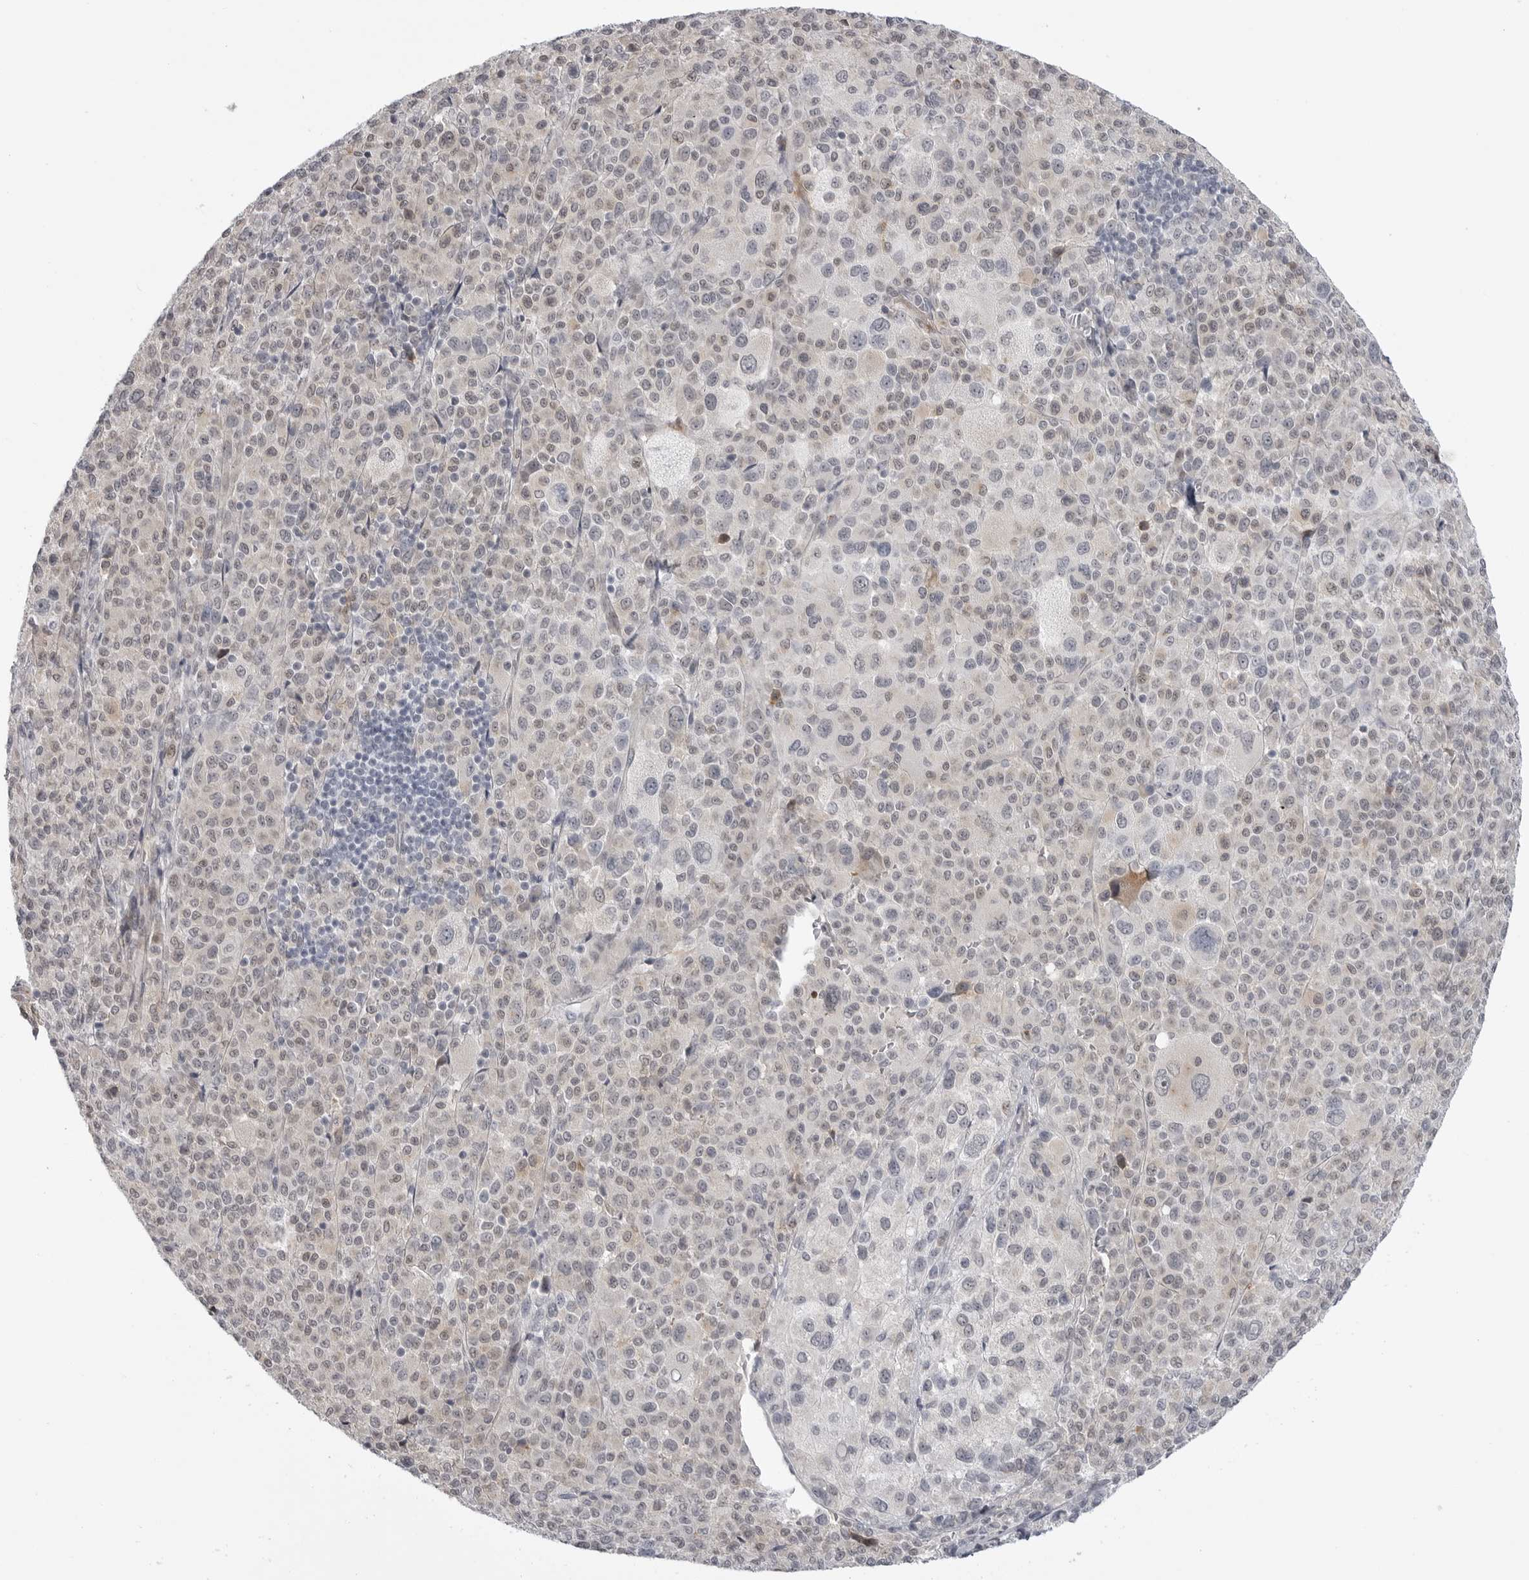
{"staining": {"intensity": "weak", "quantity": "<25%", "location": "nuclear"}, "tissue": "melanoma", "cell_type": "Tumor cells", "image_type": "cancer", "snomed": [{"axis": "morphology", "description": "Malignant melanoma, Metastatic site"}, {"axis": "topography", "description": "Skin"}], "caption": "An IHC photomicrograph of melanoma is shown. There is no staining in tumor cells of melanoma. (DAB immunohistochemistry, high magnification).", "gene": "LRRC45", "patient": {"sex": "female", "age": 74}}